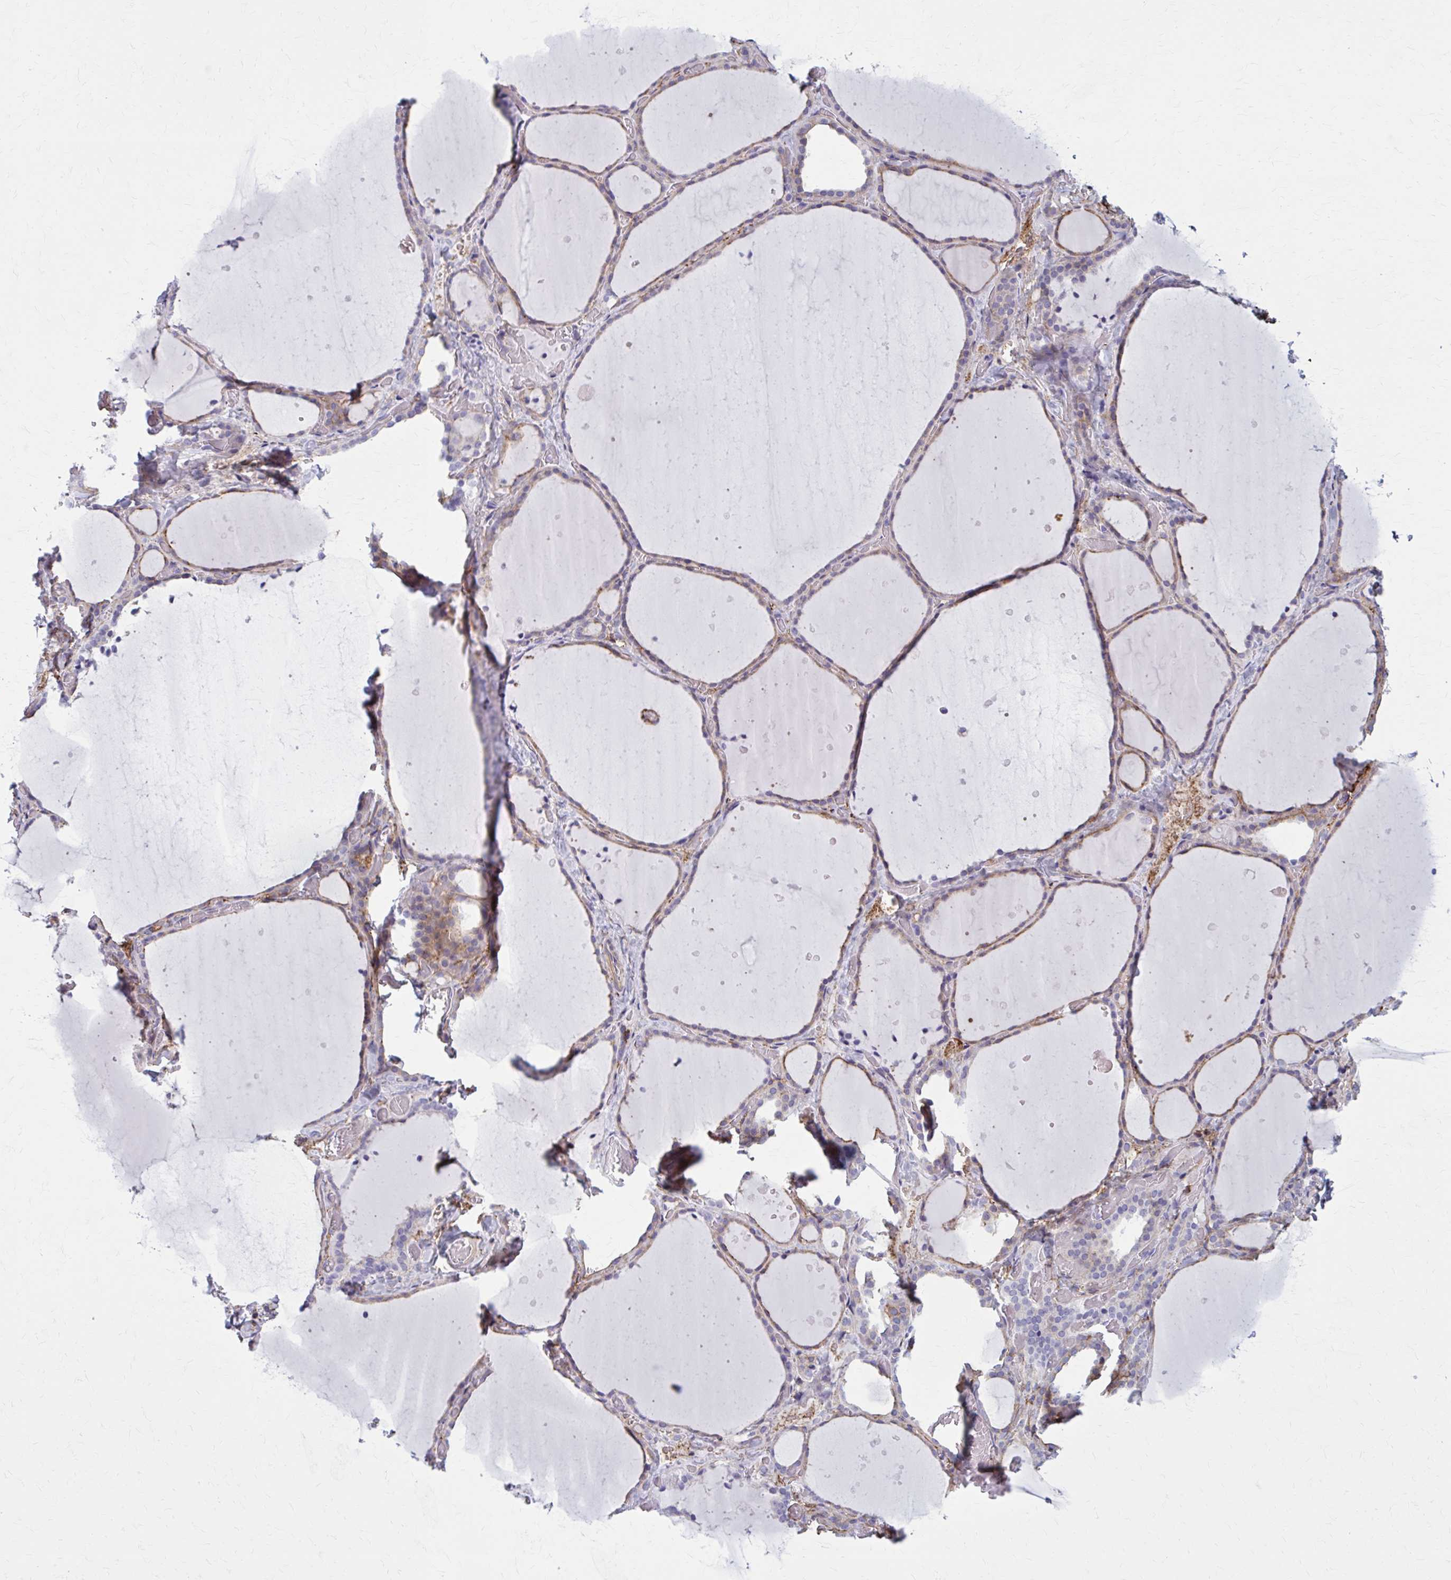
{"staining": {"intensity": "weak", "quantity": "25%-75%", "location": "cytoplasmic/membranous"}, "tissue": "thyroid gland", "cell_type": "Glandular cells", "image_type": "normal", "snomed": [{"axis": "morphology", "description": "Normal tissue, NOS"}, {"axis": "topography", "description": "Thyroid gland"}], "caption": "This histopathology image reveals immunohistochemistry (IHC) staining of unremarkable human thyroid gland, with low weak cytoplasmic/membranous expression in about 25%-75% of glandular cells.", "gene": "AKAP12", "patient": {"sex": "female", "age": 36}}